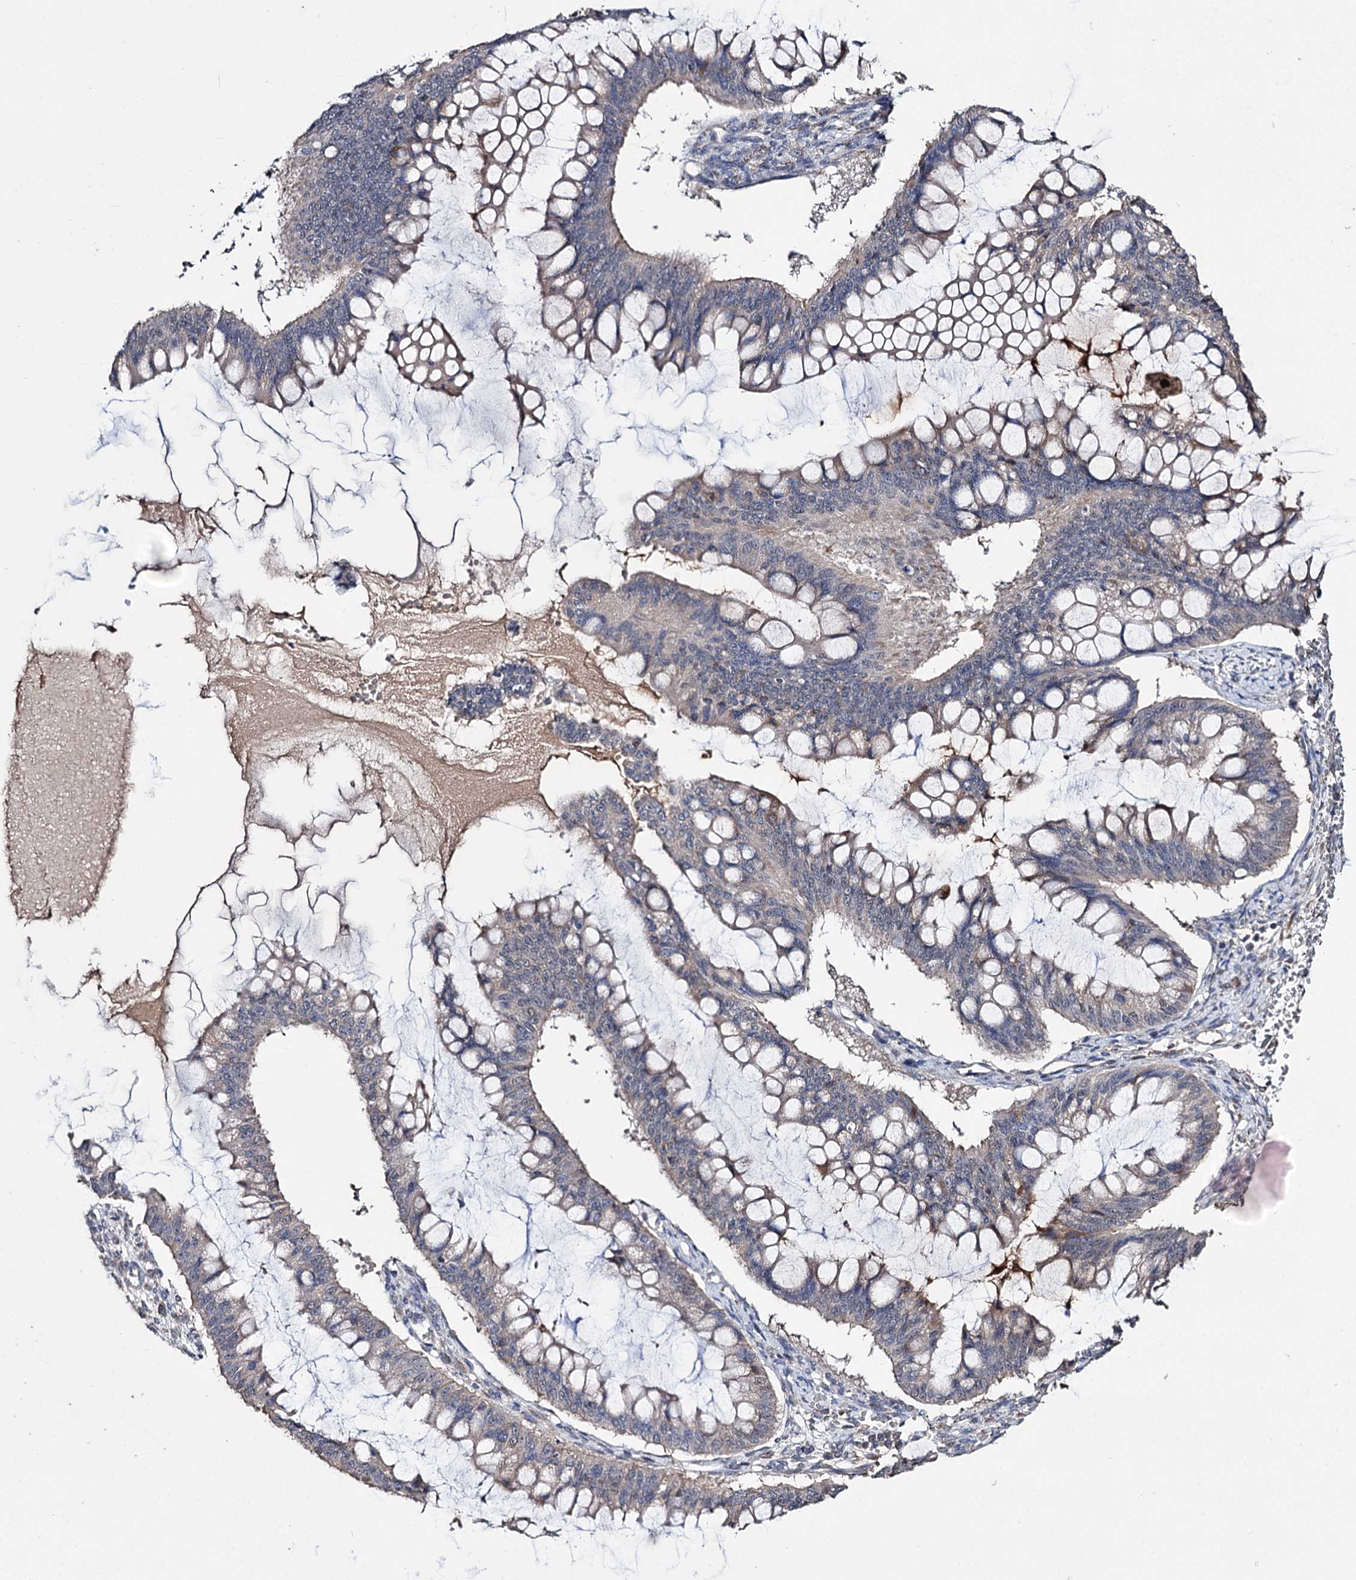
{"staining": {"intensity": "weak", "quantity": "25%-75%", "location": "cytoplasmic/membranous"}, "tissue": "ovarian cancer", "cell_type": "Tumor cells", "image_type": "cancer", "snomed": [{"axis": "morphology", "description": "Cystadenocarcinoma, mucinous, NOS"}, {"axis": "topography", "description": "Ovary"}], "caption": "A histopathology image of ovarian cancer (mucinous cystadenocarcinoma) stained for a protein reveals weak cytoplasmic/membranous brown staining in tumor cells.", "gene": "CLPB", "patient": {"sex": "female", "age": 73}}